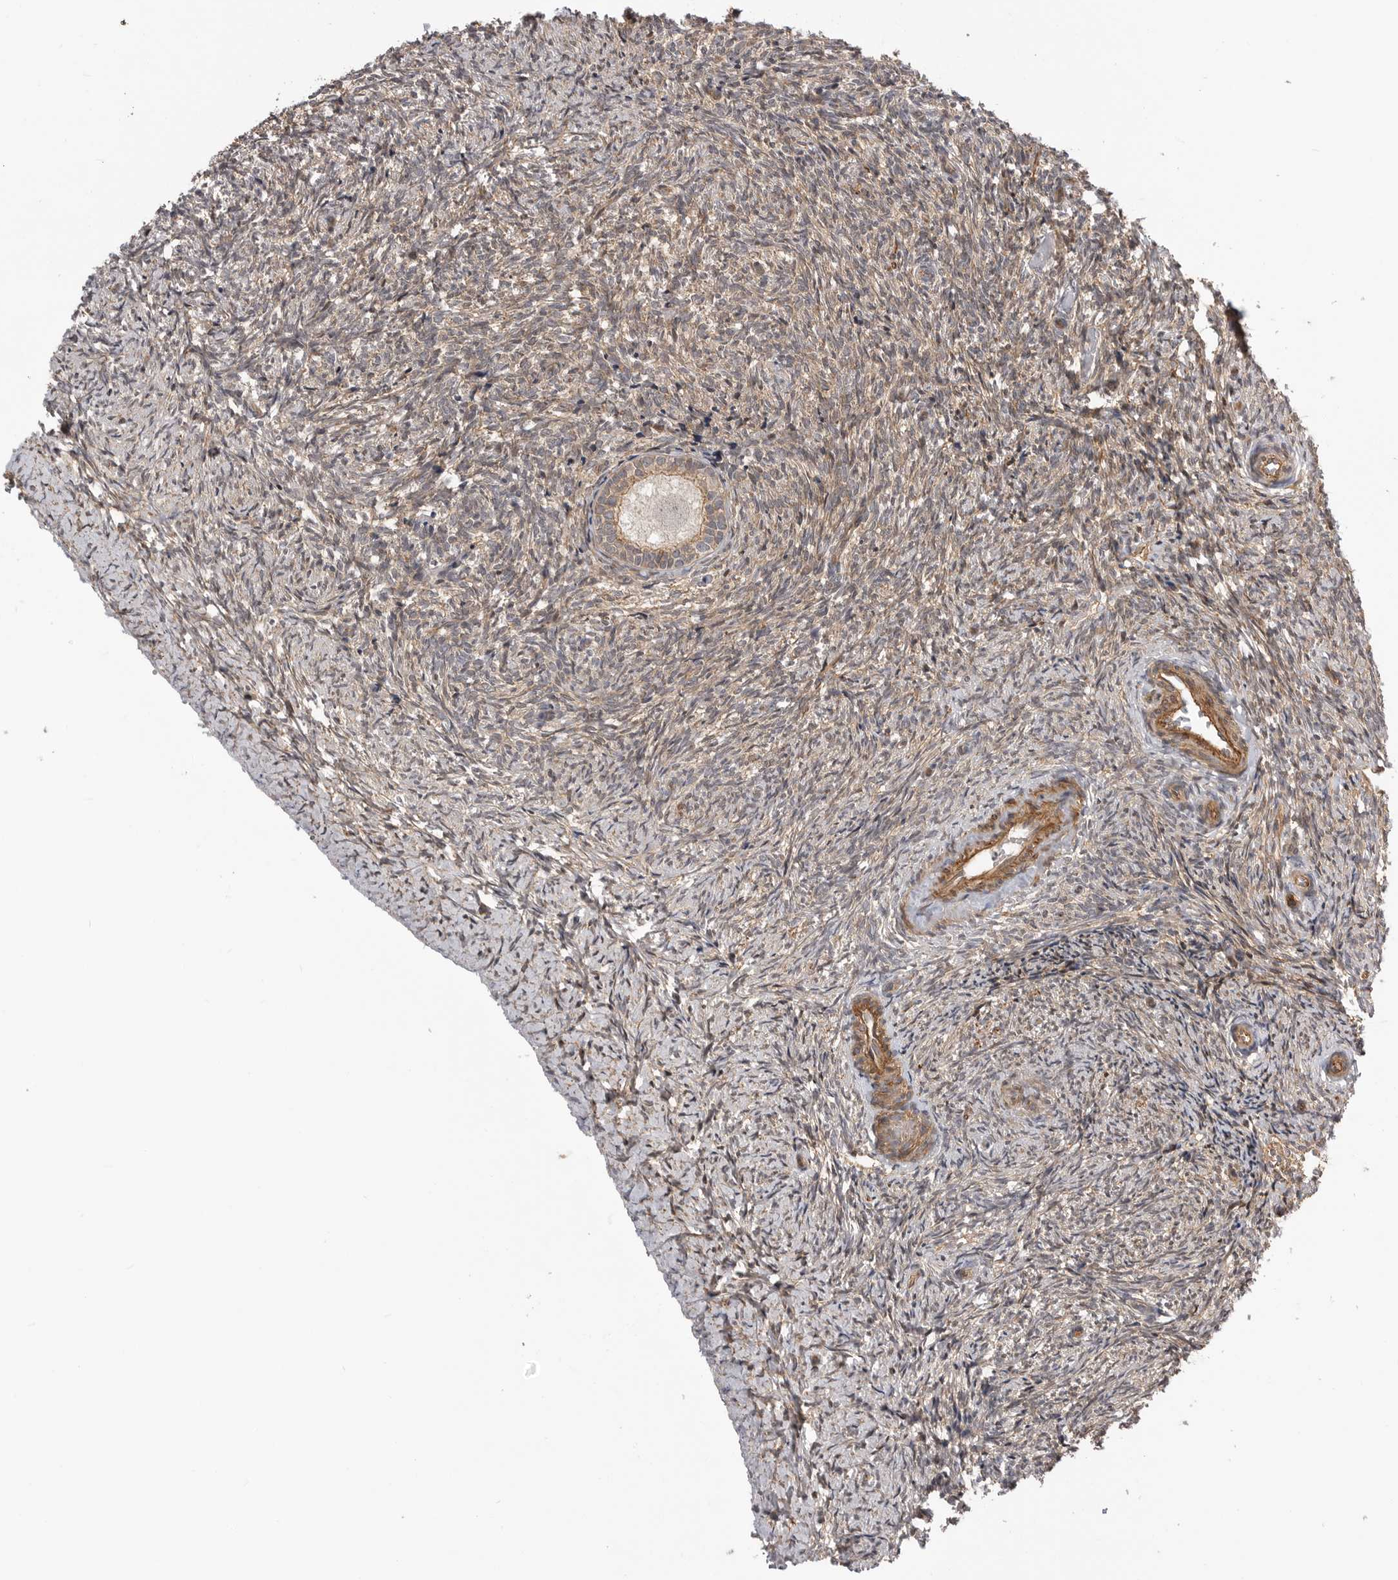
{"staining": {"intensity": "moderate", "quantity": ">75%", "location": "cytoplasmic/membranous"}, "tissue": "ovary", "cell_type": "Follicle cells", "image_type": "normal", "snomed": [{"axis": "morphology", "description": "Normal tissue, NOS"}, {"axis": "topography", "description": "Ovary"}], "caption": "Follicle cells display medium levels of moderate cytoplasmic/membranous positivity in approximately >75% of cells in benign human ovary.", "gene": "TRIM56", "patient": {"sex": "female", "age": 41}}